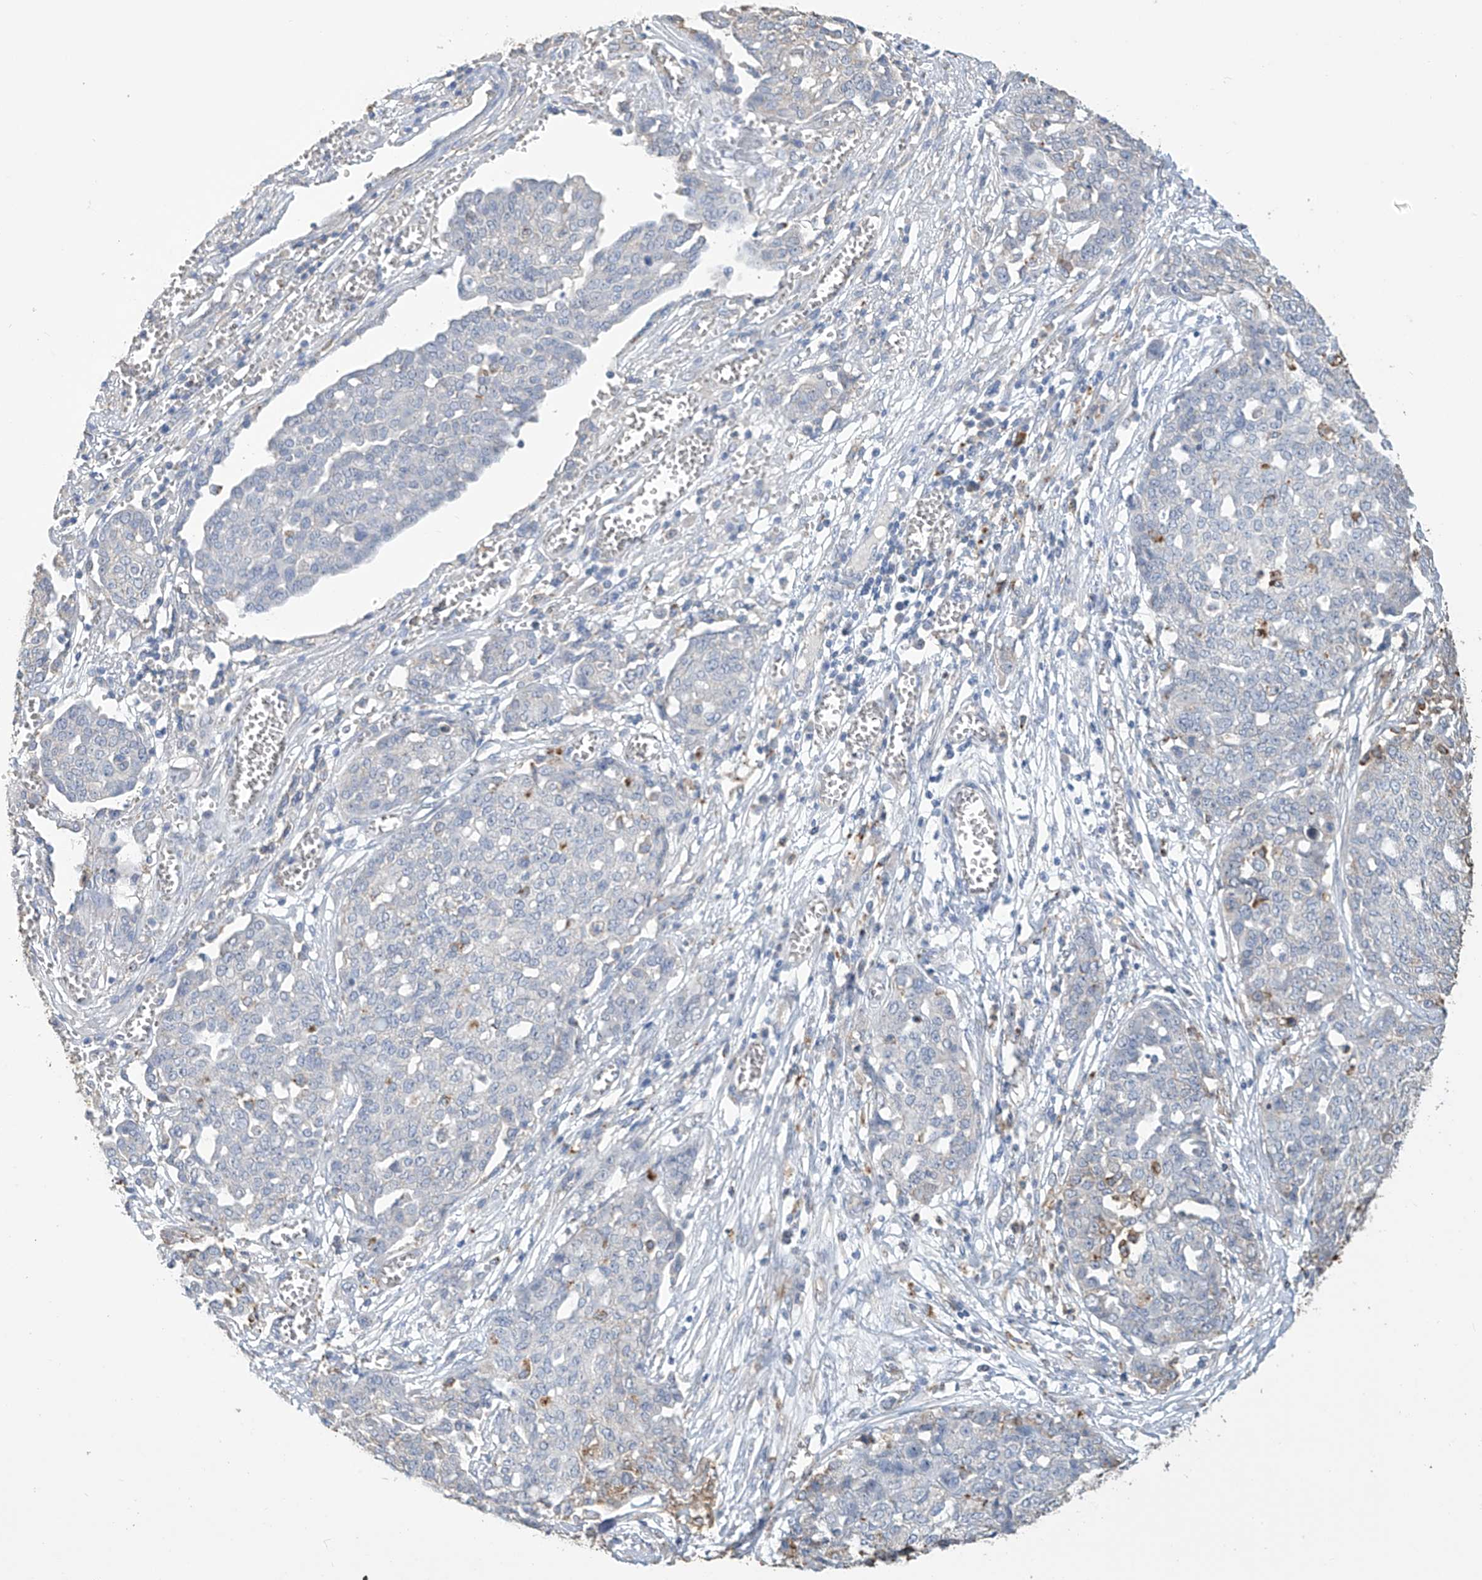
{"staining": {"intensity": "negative", "quantity": "none", "location": "none"}, "tissue": "ovarian cancer", "cell_type": "Tumor cells", "image_type": "cancer", "snomed": [{"axis": "morphology", "description": "Cystadenocarcinoma, serous, NOS"}, {"axis": "topography", "description": "Soft tissue"}, {"axis": "topography", "description": "Ovary"}], "caption": "Immunohistochemistry histopathology image of human serous cystadenocarcinoma (ovarian) stained for a protein (brown), which demonstrates no staining in tumor cells.", "gene": "OGT", "patient": {"sex": "female", "age": 57}}